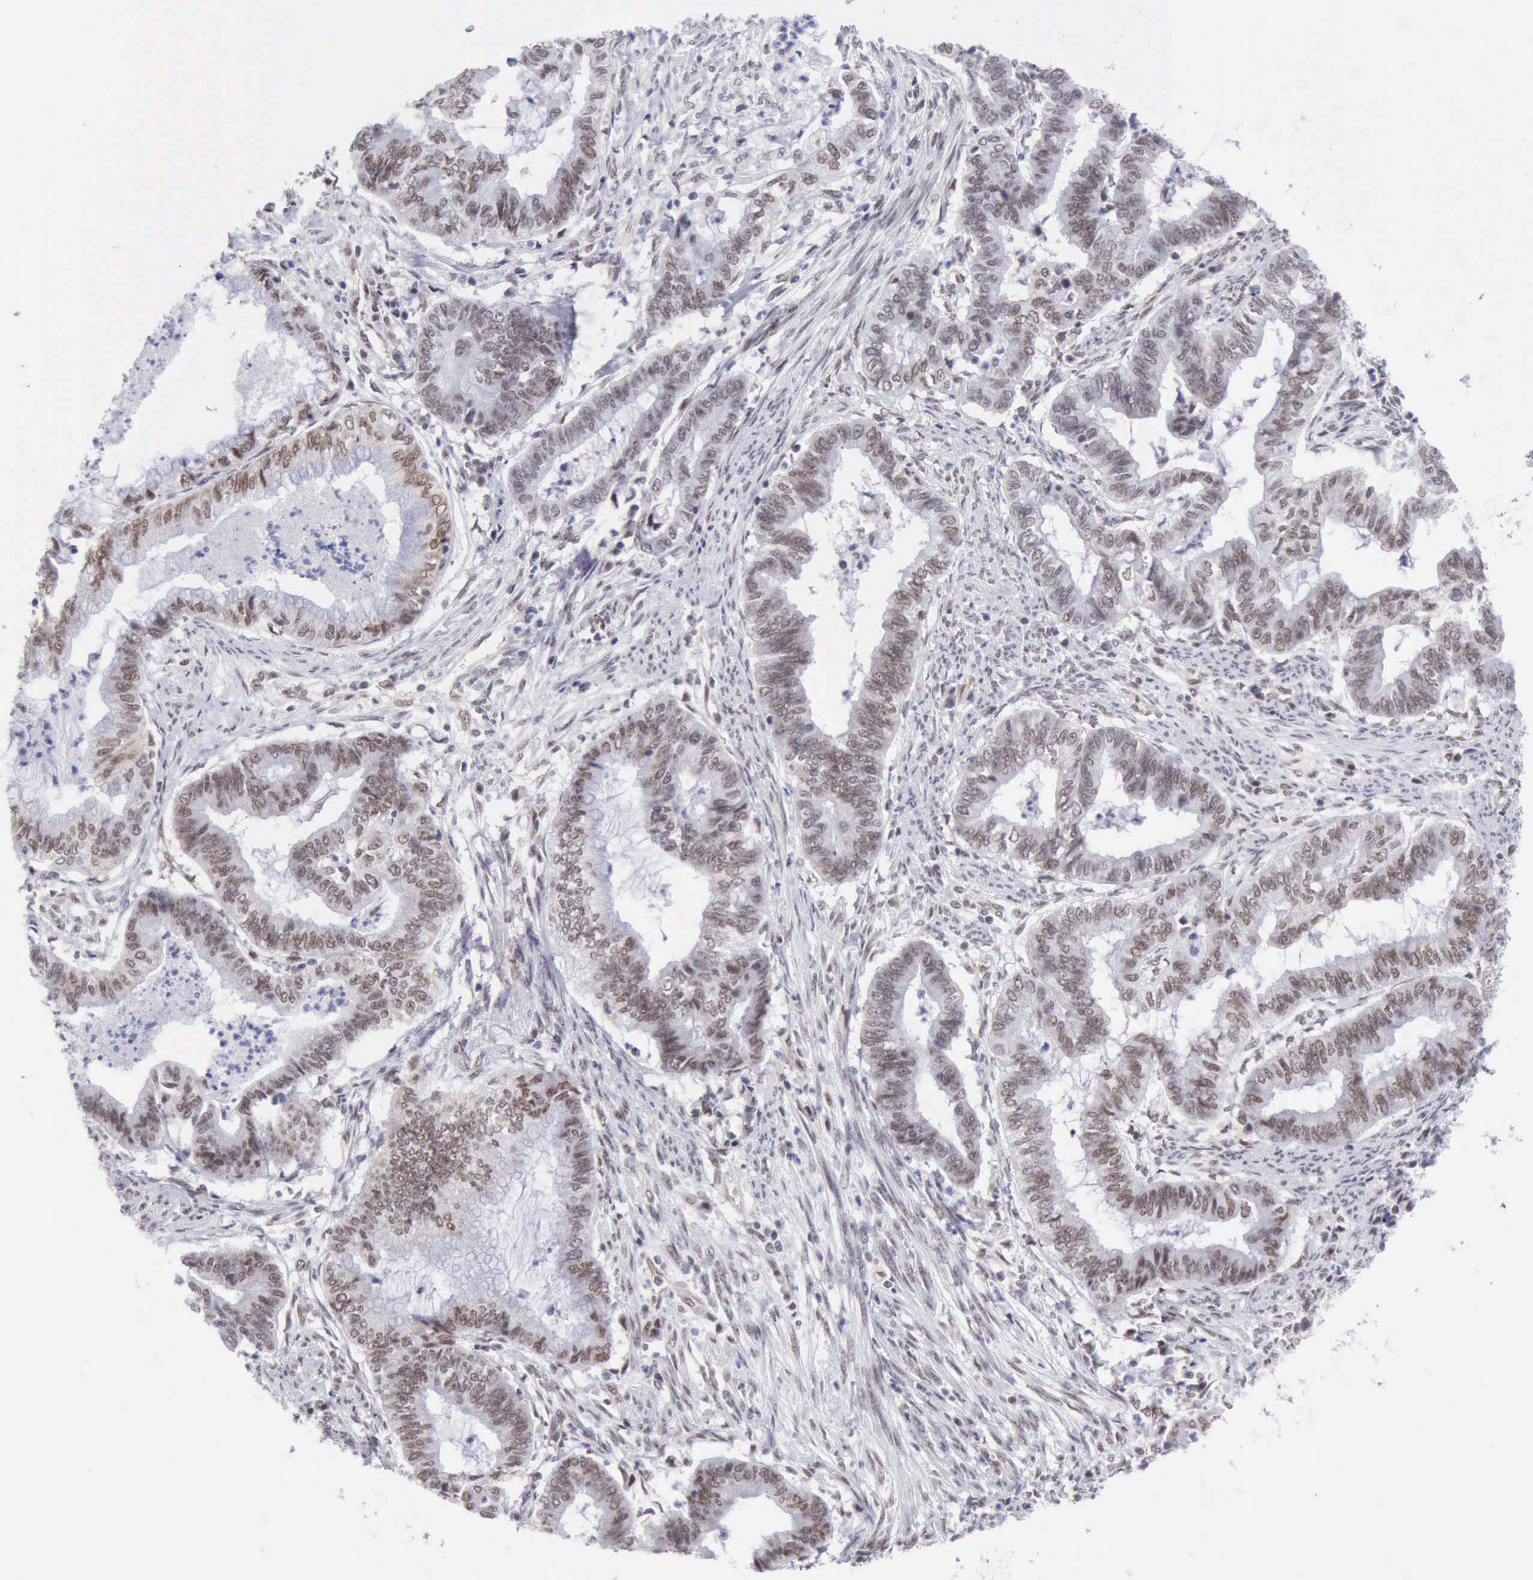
{"staining": {"intensity": "moderate", "quantity": ">75%", "location": "nuclear"}, "tissue": "endometrial cancer", "cell_type": "Tumor cells", "image_type": "cancer", "snomed": [{"axis": "morphology", "description": "Necrosis, NOS"}, {"axis": "morphology", "description": "Adenocarcinoma, NOS"}, {"axis": "topography", "description": "Endometrium"}], "caption": "Immunohistochemistry (DAB (3,3'-diaminobenzidine)) staining of human endometrial cancer (adenocarcinoma) displays moderate nuclear protein expression in about >75% of tumor cells. Using DAB (3,3'-diaminobenzidine) (brown) and hematoxylin (blue) stains, captured at high magnification using brightfield microscopy.", "gene": "ERCC4", "patient": {"sex": "female", "age": 79}}